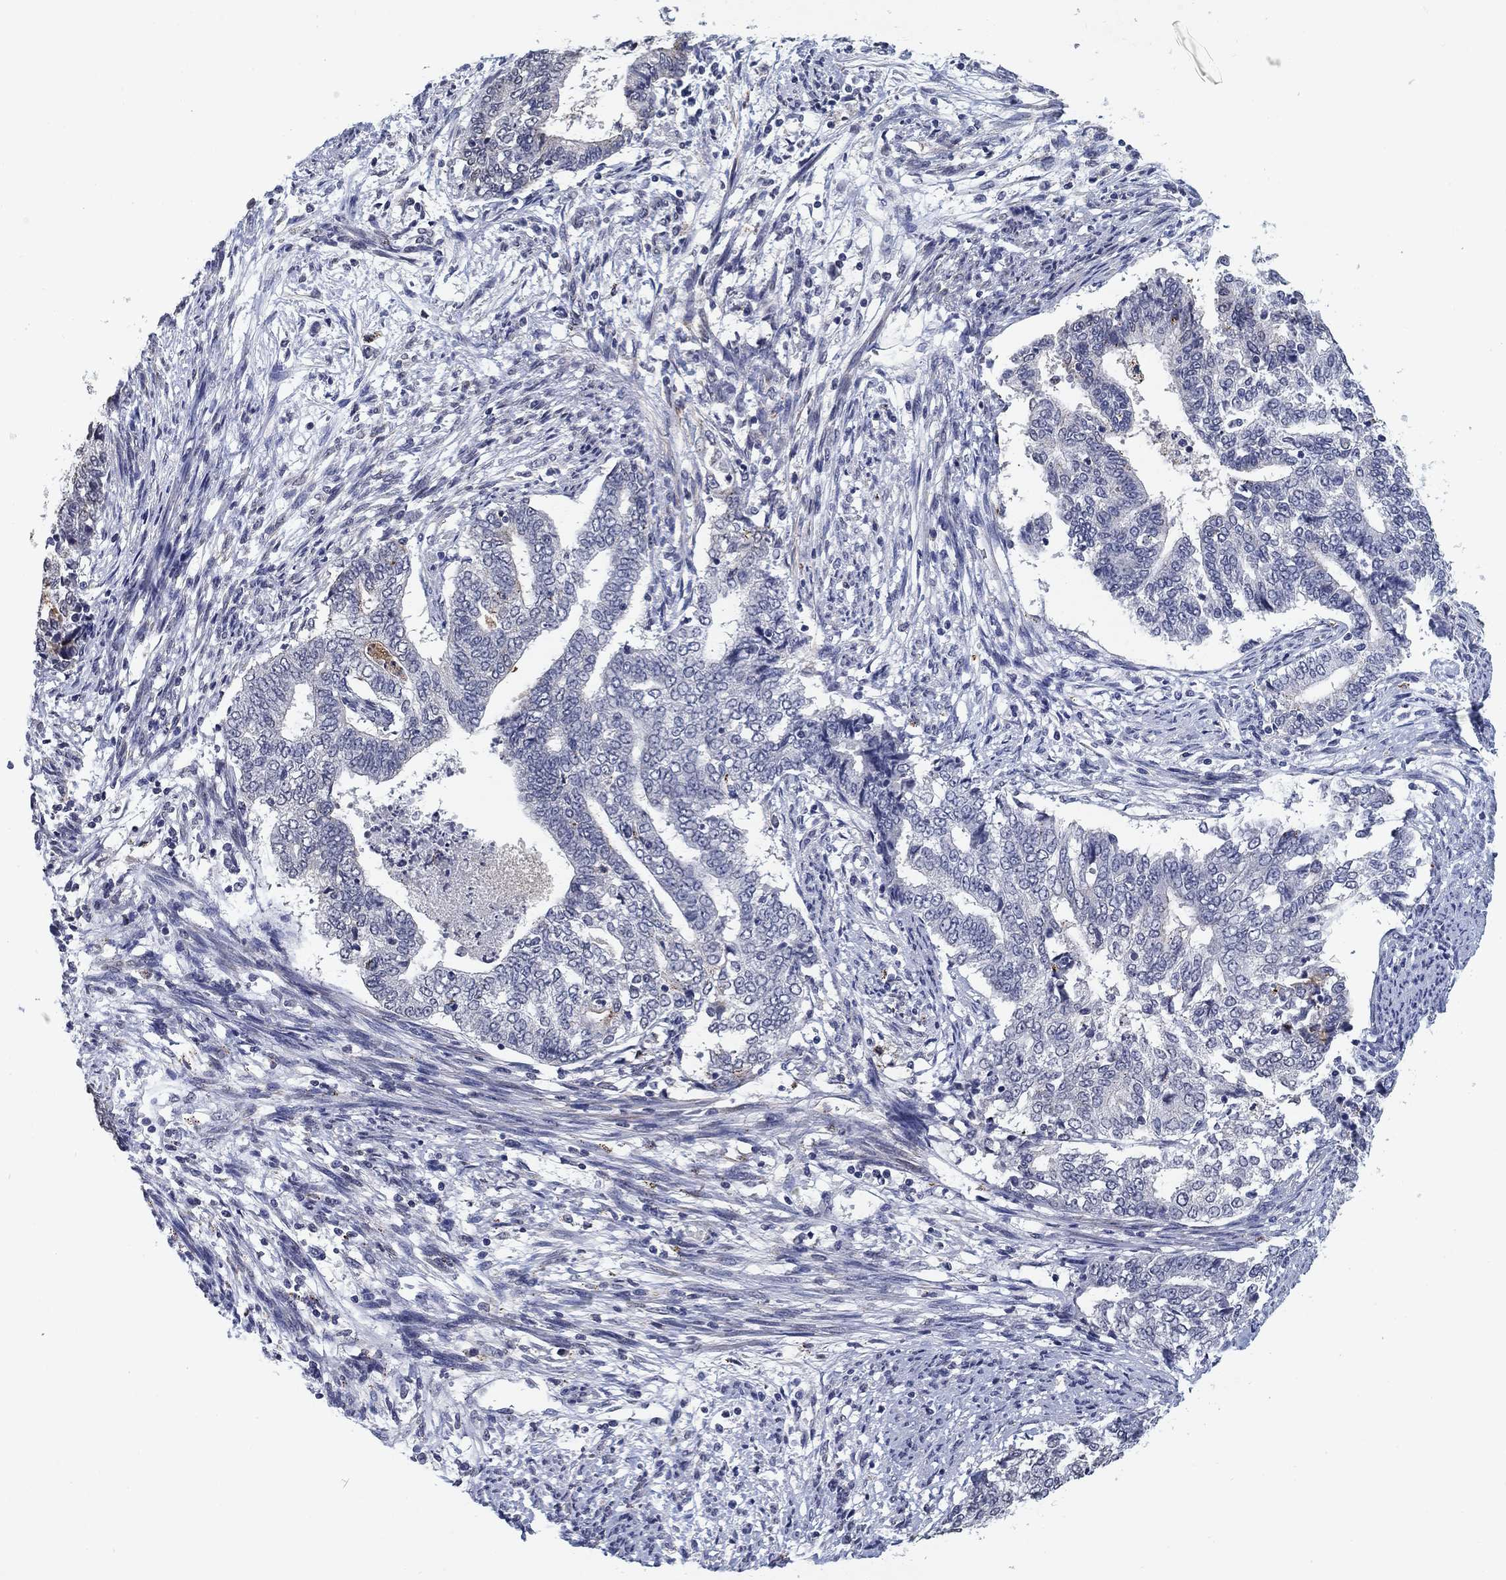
{"staining": {"intensity": "negative", "quantity": "none", "location": "none"}, "tissue": "endometrial cancer", "cell_type": "Tumor cells", "image_type": "cancer", "snomed": [{"axis": "morphology", "description": "Adenocarcinoma, NOS"}, {"axis": "topography", "description": "Endometrium"}], "caption": "There is no significant positivity in tumor cells of endometrial cancer.", "gene": "OTUB2", "patient": {"sex": "female", "age": 65}}